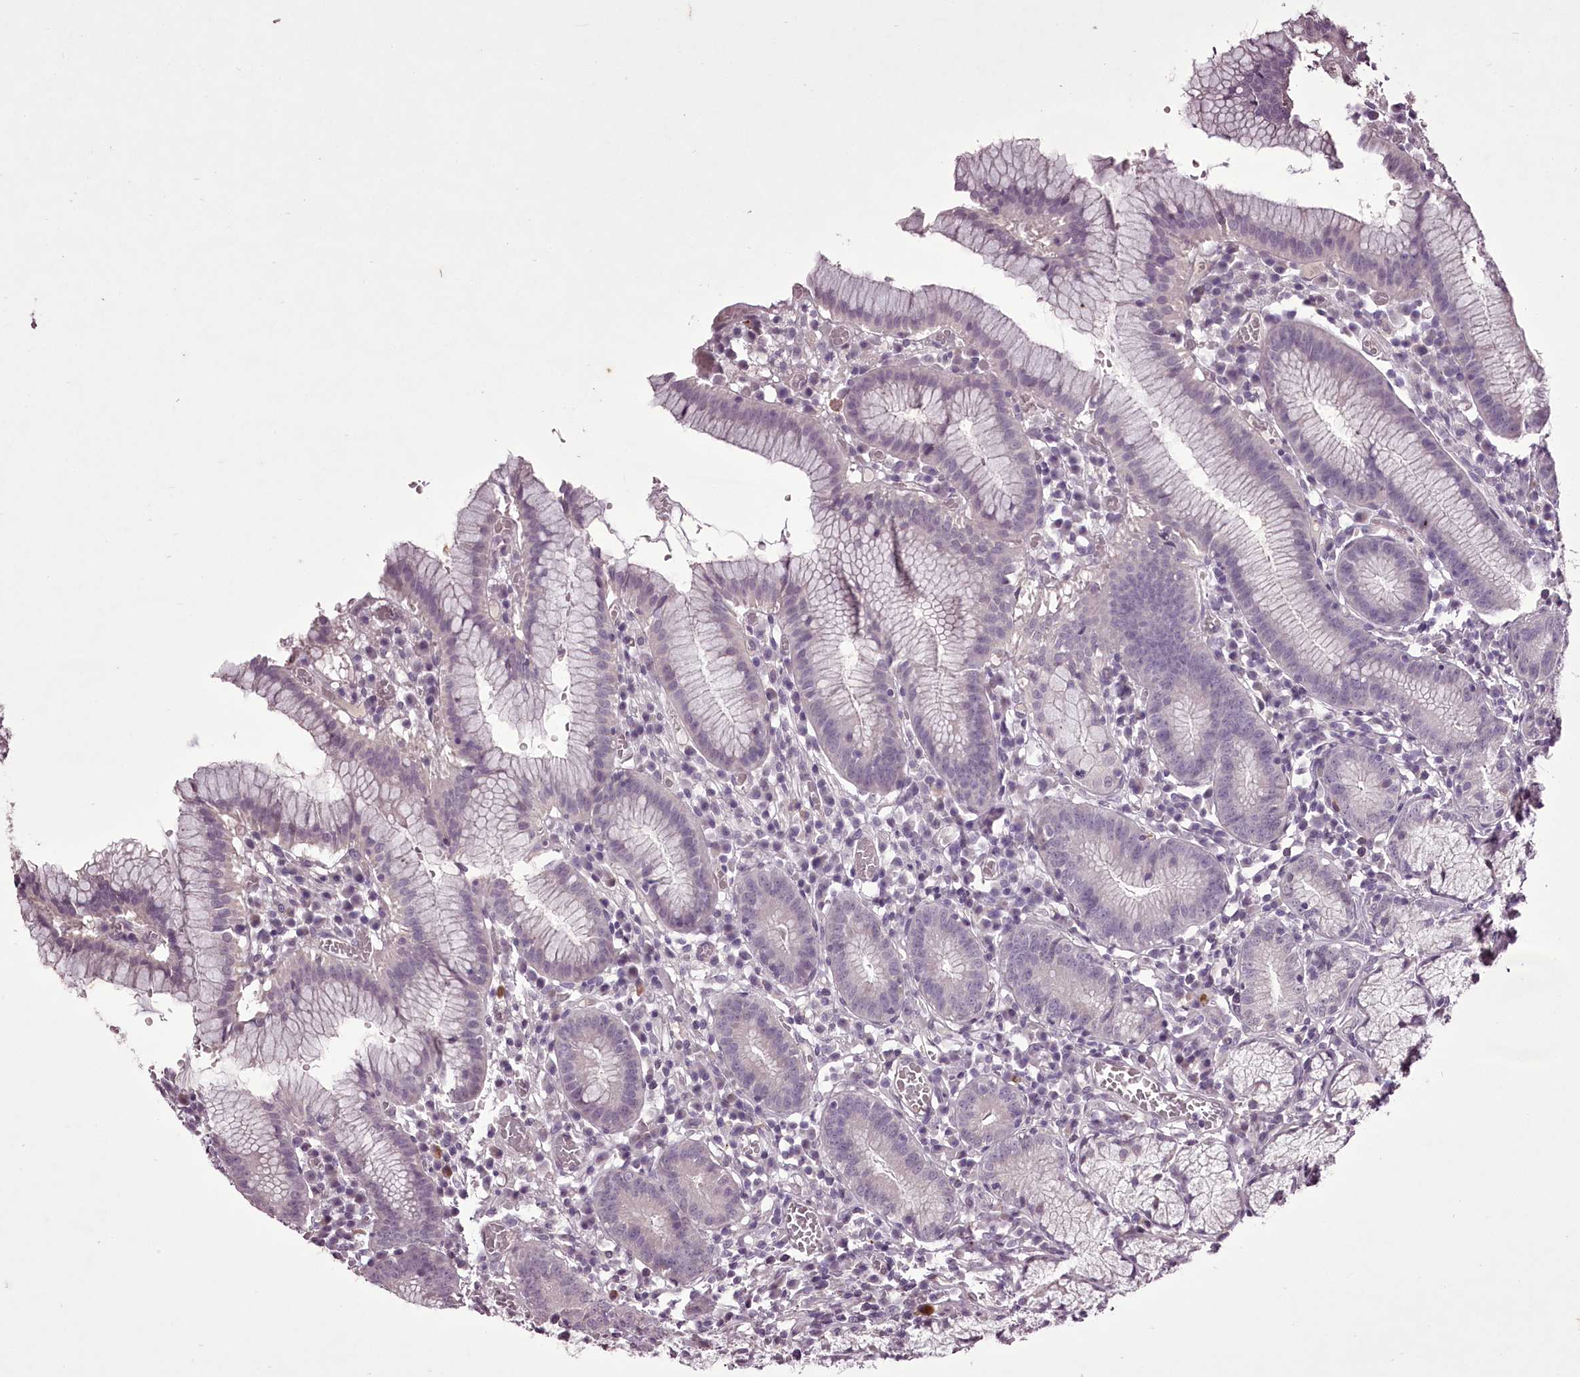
{"staining": {"intensity": "negative", "quantity": "none", "location": "none"}, "tissue": "stomach", "cell_type": "Glandular cells", "image_type": "normal", "snomed": [{"axis": "morphology", "description": "Normal tissue, NOS"}, {"axis": "topography", "description": "Stomach"}], "caption": "The IHC photomicrograph has no significant staining in glandular cells of stomach. (Brightfield microscopy of DAB (3,3'-diaminobenzidine) IHC at high magnification).", "gene": "C1orf56", "patient": {"sex": "male", "age": 55}}